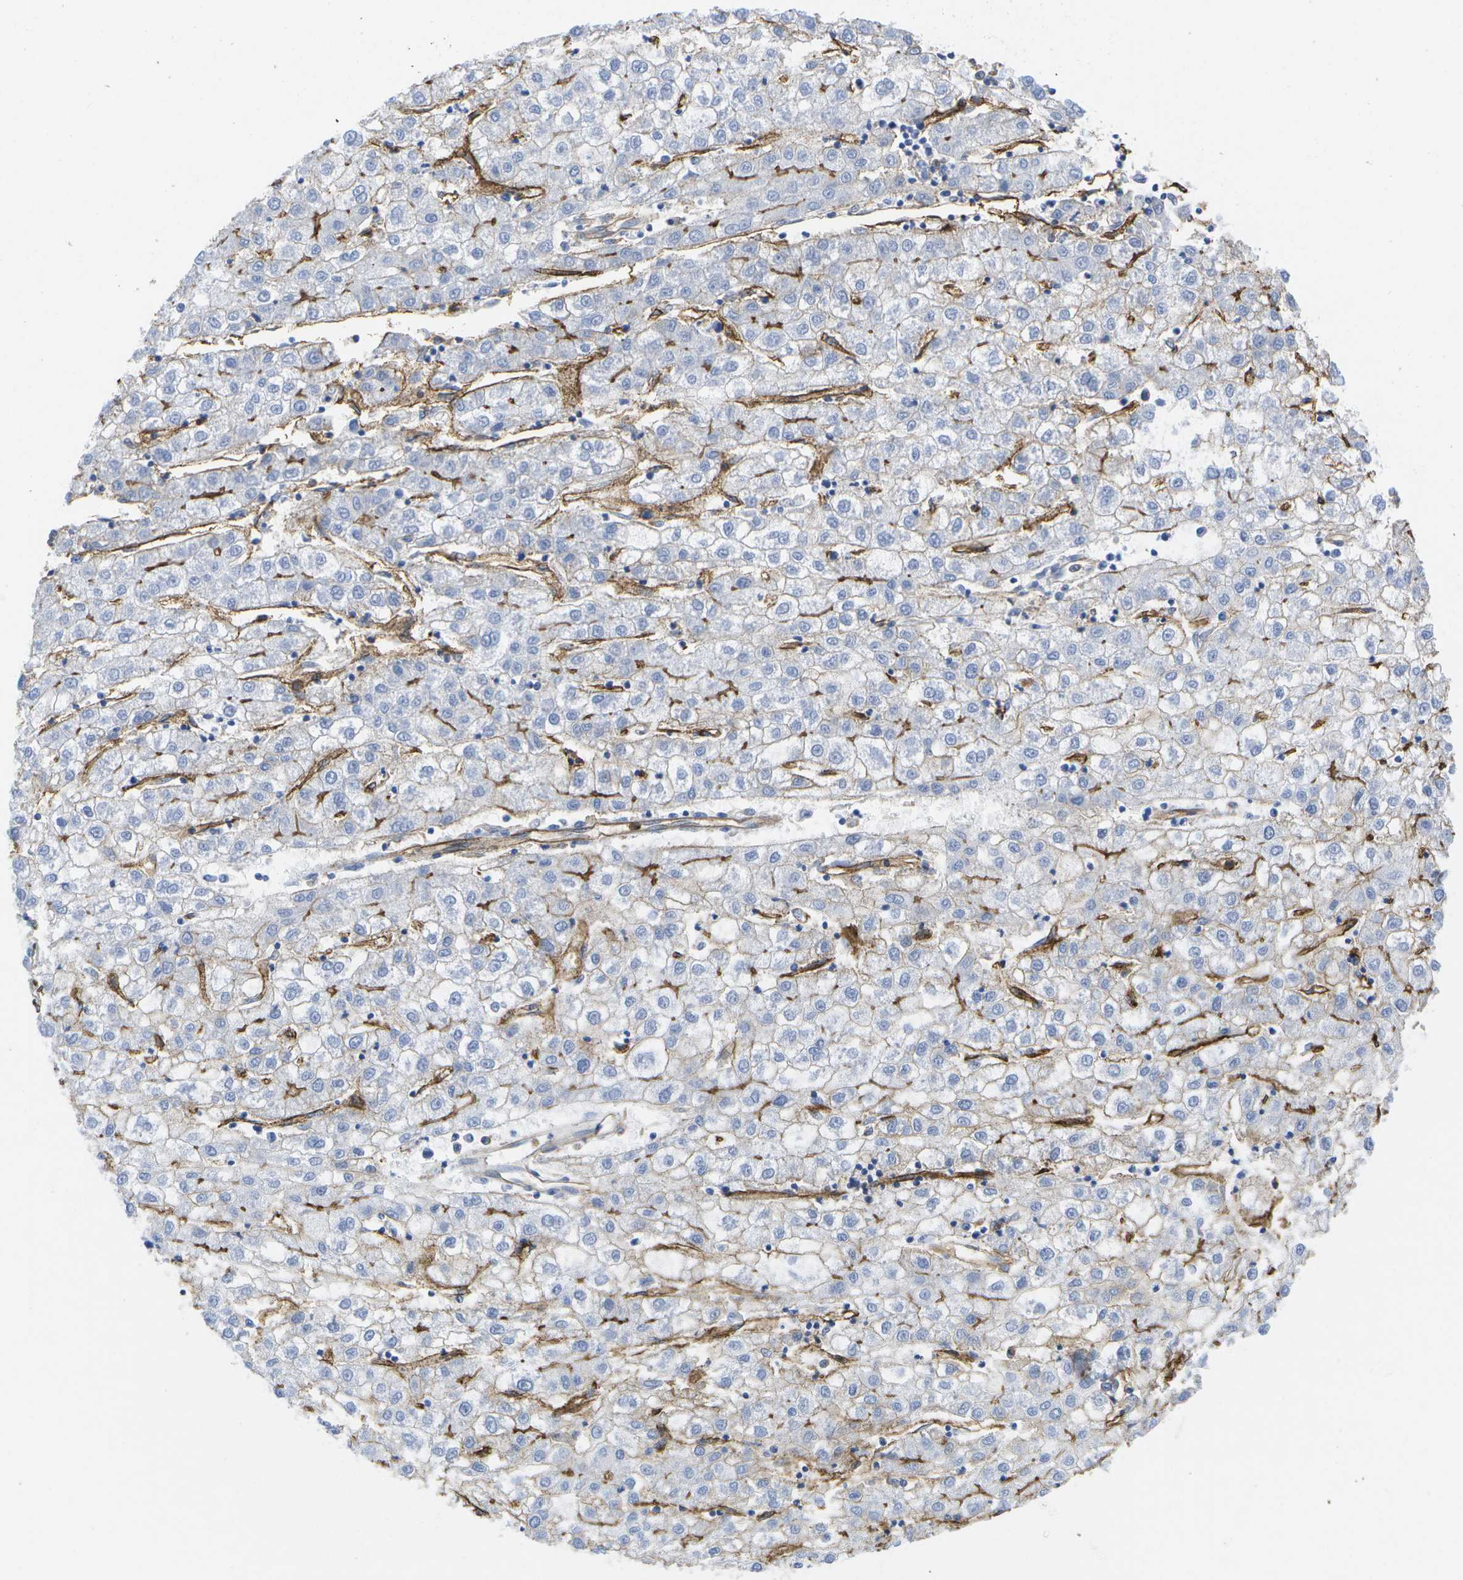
{"staining": {"intensity": "negative", "quantity": "none", "location": "none"}, "tissue": "liver cancer", "cell_type": "Tumor cells", "image_type": "cancer", "snomed": [{"axis": "morphology", "description": "Carcinoma, Hepatocellular, NOS"}, {"axis": "topography", "description": "Liver"}], "caption": "Tumor cells show no significant staining in liver cancer (hepatocellular carcinoma). Brightfield microscopy of IHC stained with DAB (3,3'-diaminobenzidine) (brown) and hematoxylin (blue), captured at high magnification.", "gene": "DYSF", "patient": {"sex": "male", "age": 72}}